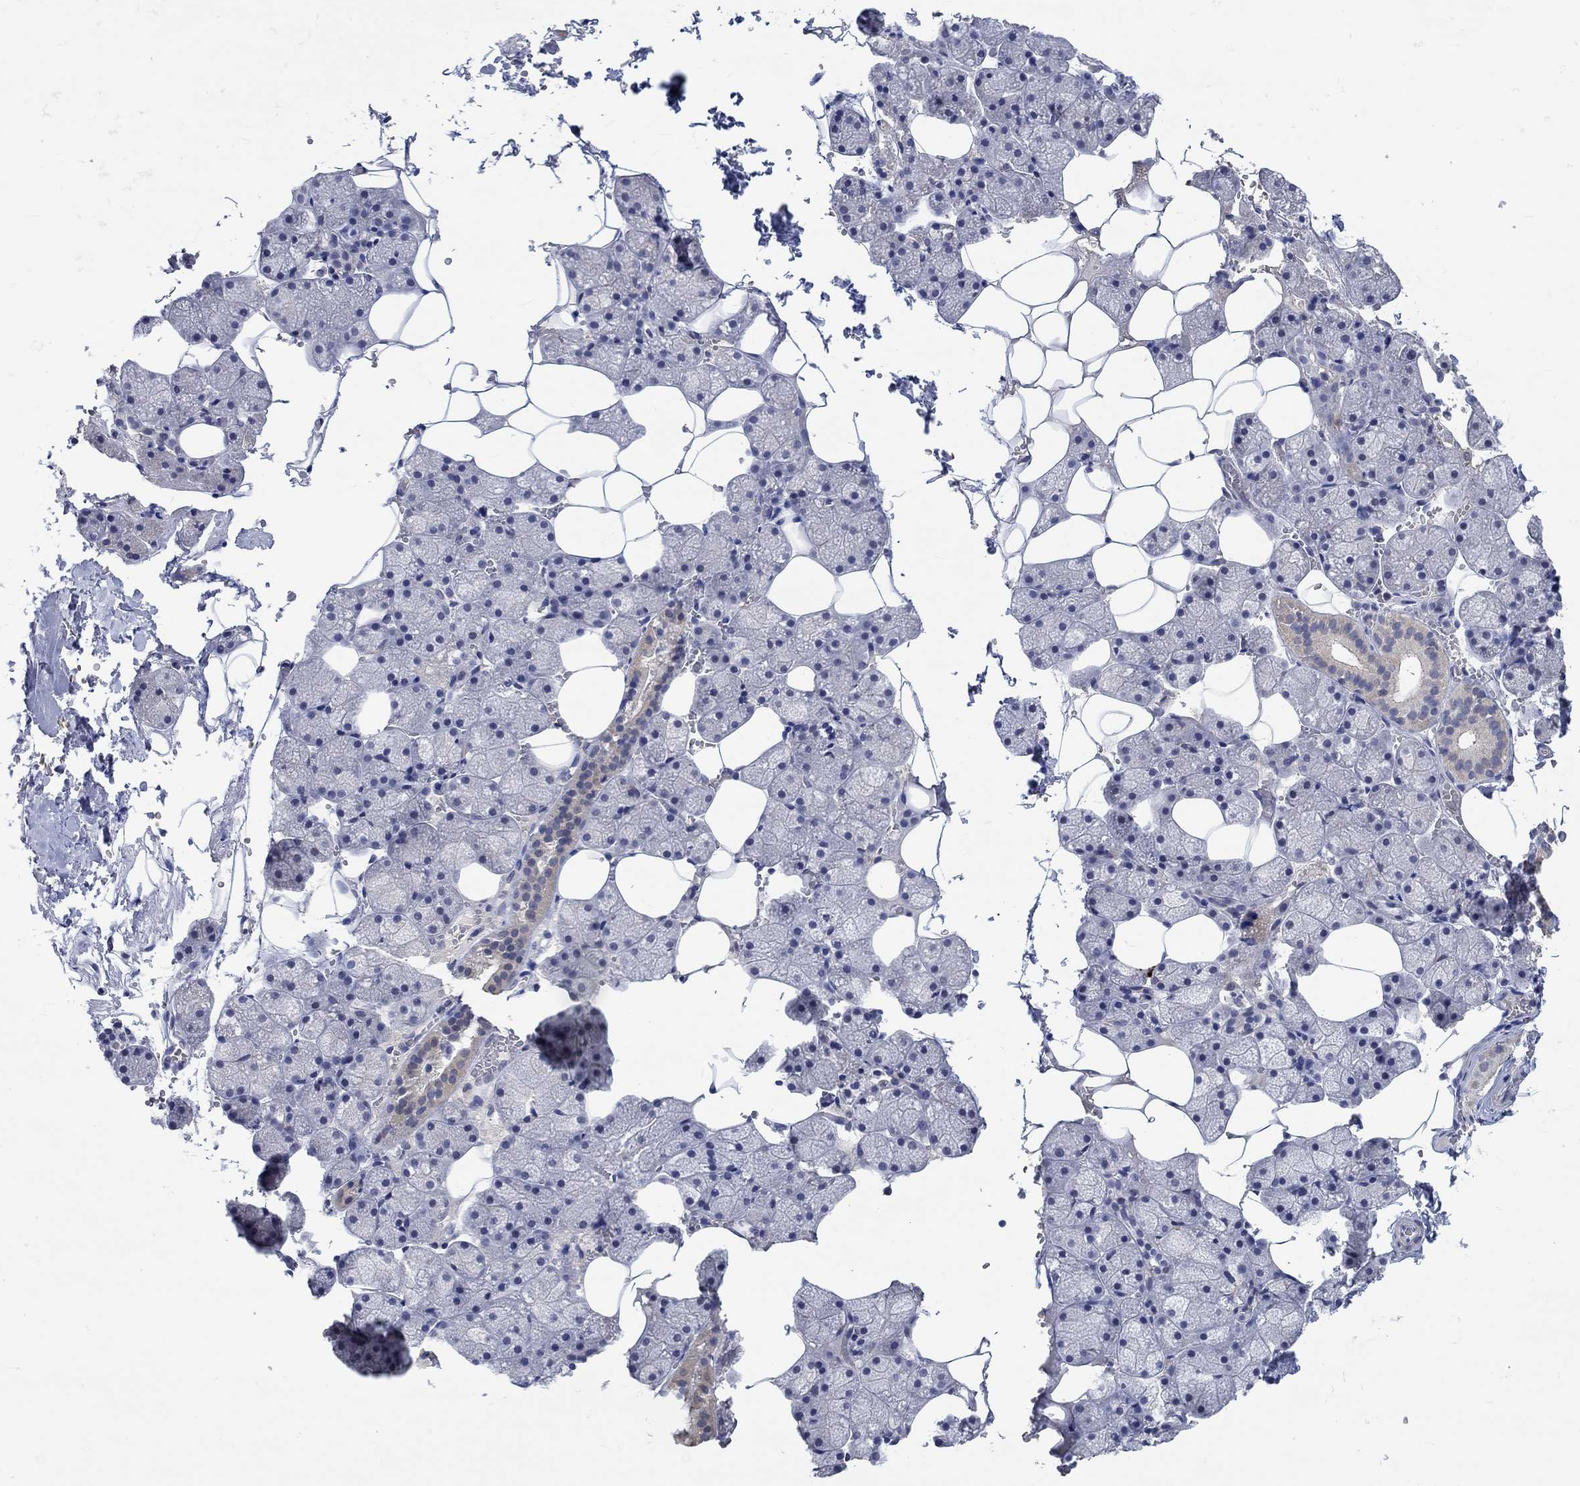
{"staining": {"intensity": "moderate", "quantity": "<25%", "location": "cytoplasmic/membranous"}, "tissue": "salivary gland", "cell_type": "Glandular cells", "image_type": "normal", "snomed": [{"axis": "morphology", "description": "Normal tissue, NOS"}, {"axis": "topography", "description": "Salivary gland"}], "caption": "Immunohistochemistry (DAB) staining of benign human salivary gland displays moderate cytoplasmic/membranous protein expression in about <25% of glandular cells. Using DAB (brown) and hematoxylin (blue) stains, captured at high magnification using brightfield microscopy.", "gene": "WASF1", "patient": {"sex": "male", "age": 38}}